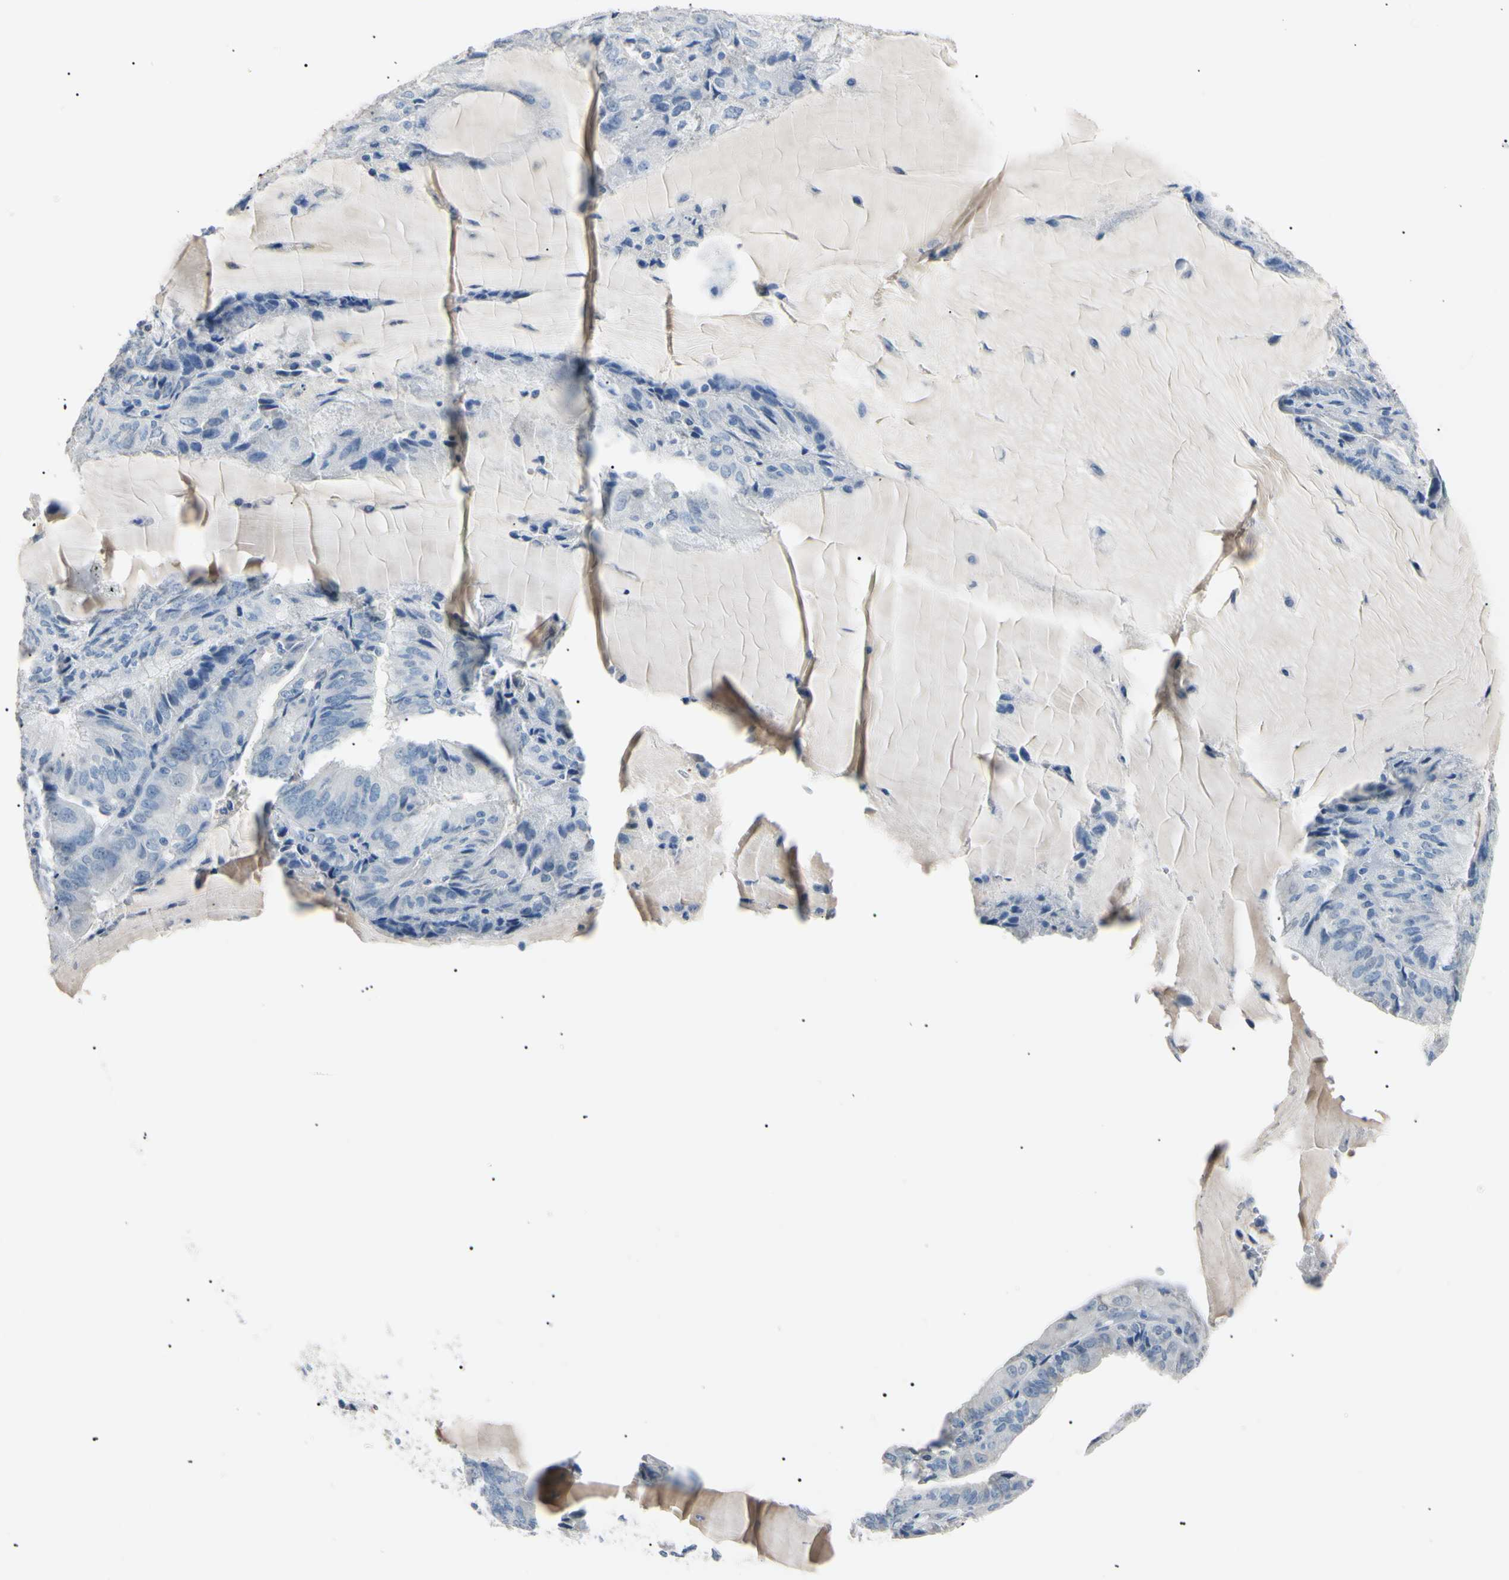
{"staining": {"intensity": "negative", "quantity": "none", "location": "none"}, "tissue": "endometrial cancer", "cell_type": "Tumor cells", "image_type": "cancer", "snomed": [{"axis": "morphology", "description": "Adenocarcinoma, NOS"}, {"axis": "topography", "description": "Endometrium"}], "caption": "A micrograph of endometrial cancer stained for a protein demonstrates no brown staining in tumor cells.", "gene": "CGB3", "patient": {"sex": "female", "age": 81}}